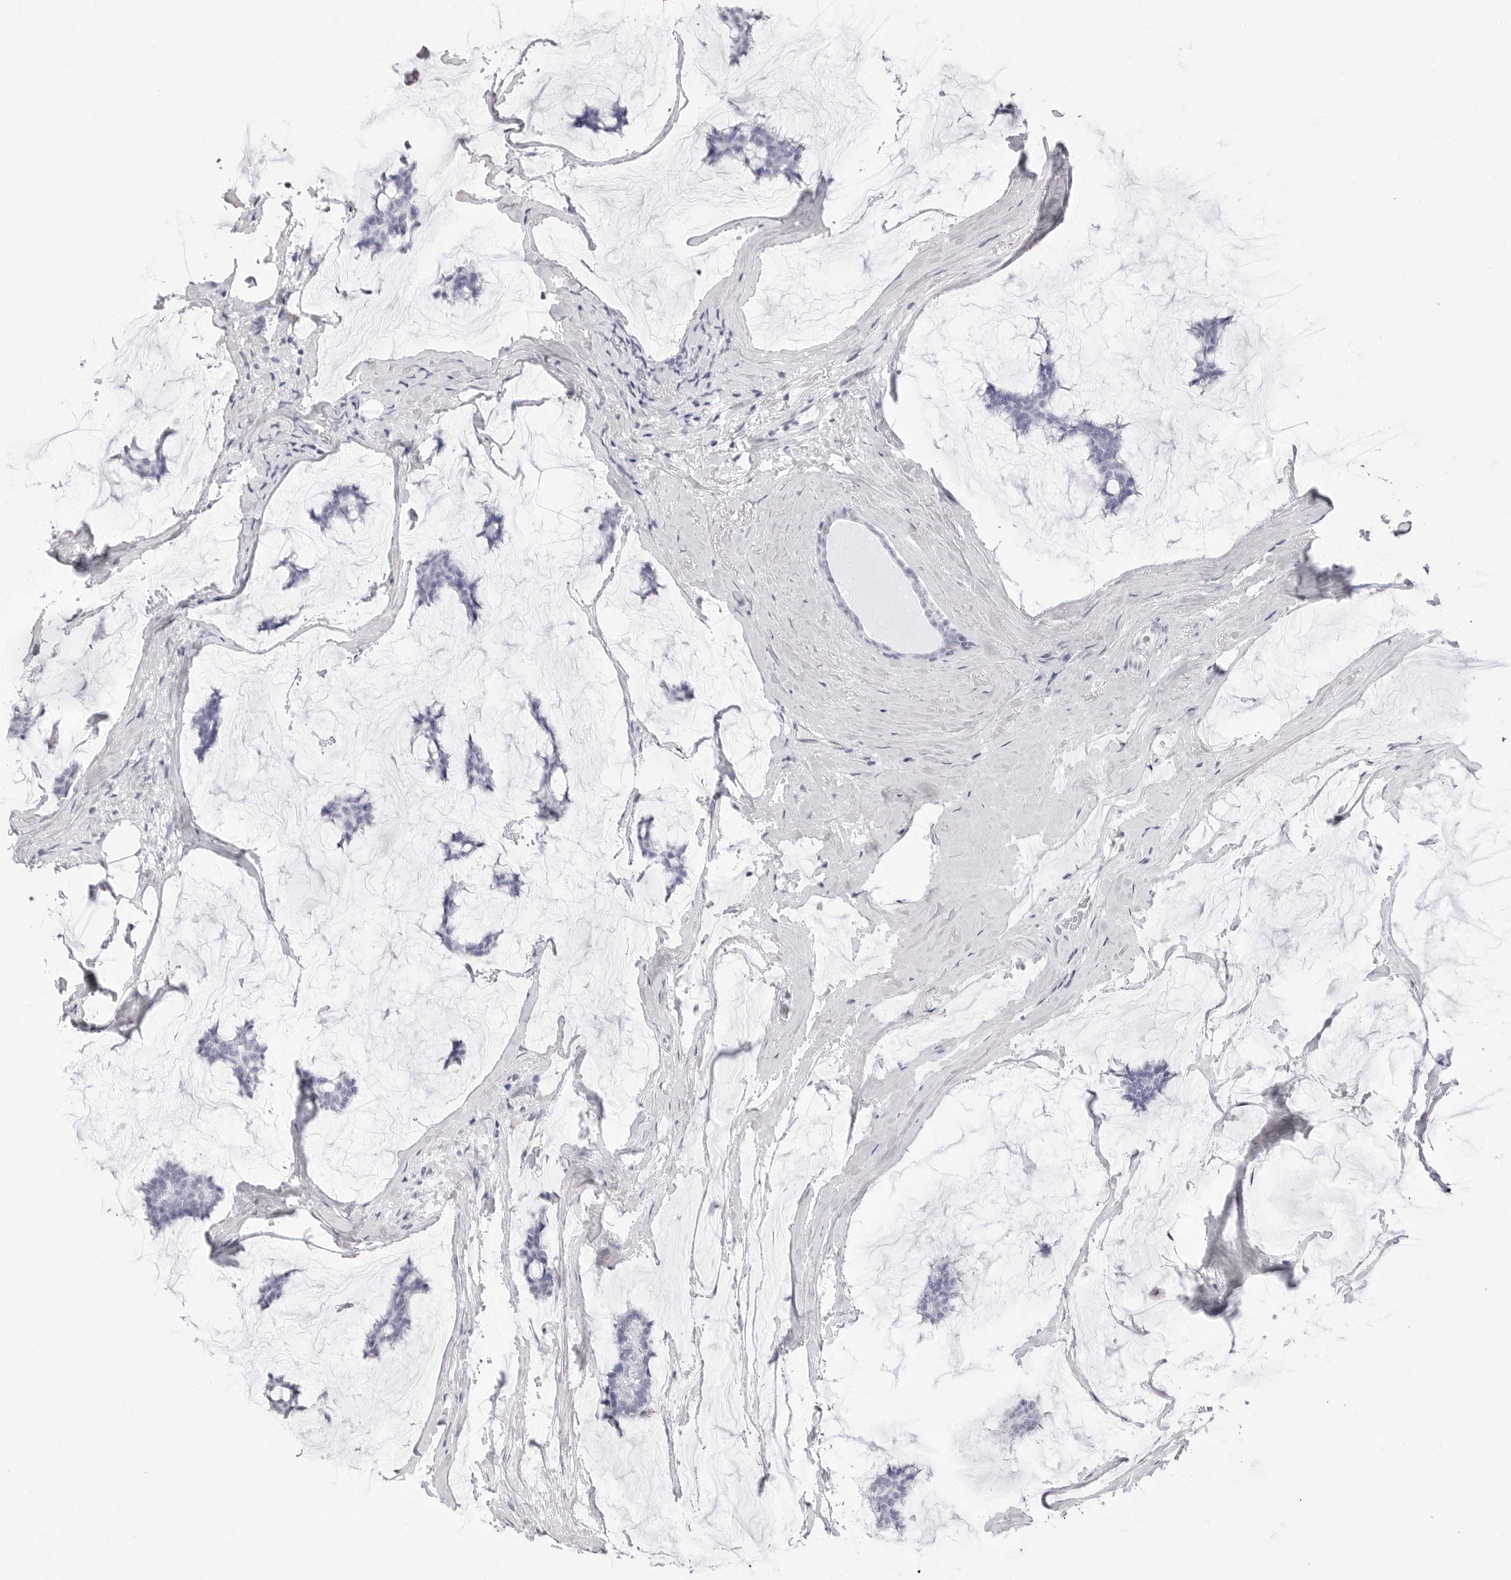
{"staining": {"intensity": "negative", "quantity": "none", "location": "none"}, "tissue": "breast cancer", "cell_type": "Tumor cells", "image_type": "cancer", "snomed": [{"axis": "morphology", "description": "Duct carcinoma"}, {"axis": "topography", "description": "Breast"}], "caption": "The IHC histopathology image has no significant positivity in tumor cells of breast cancer (infiltrating ductal carcinoma) tissue.", "gene": "NASP", "patient": {"sex": "female", "age": 93}}